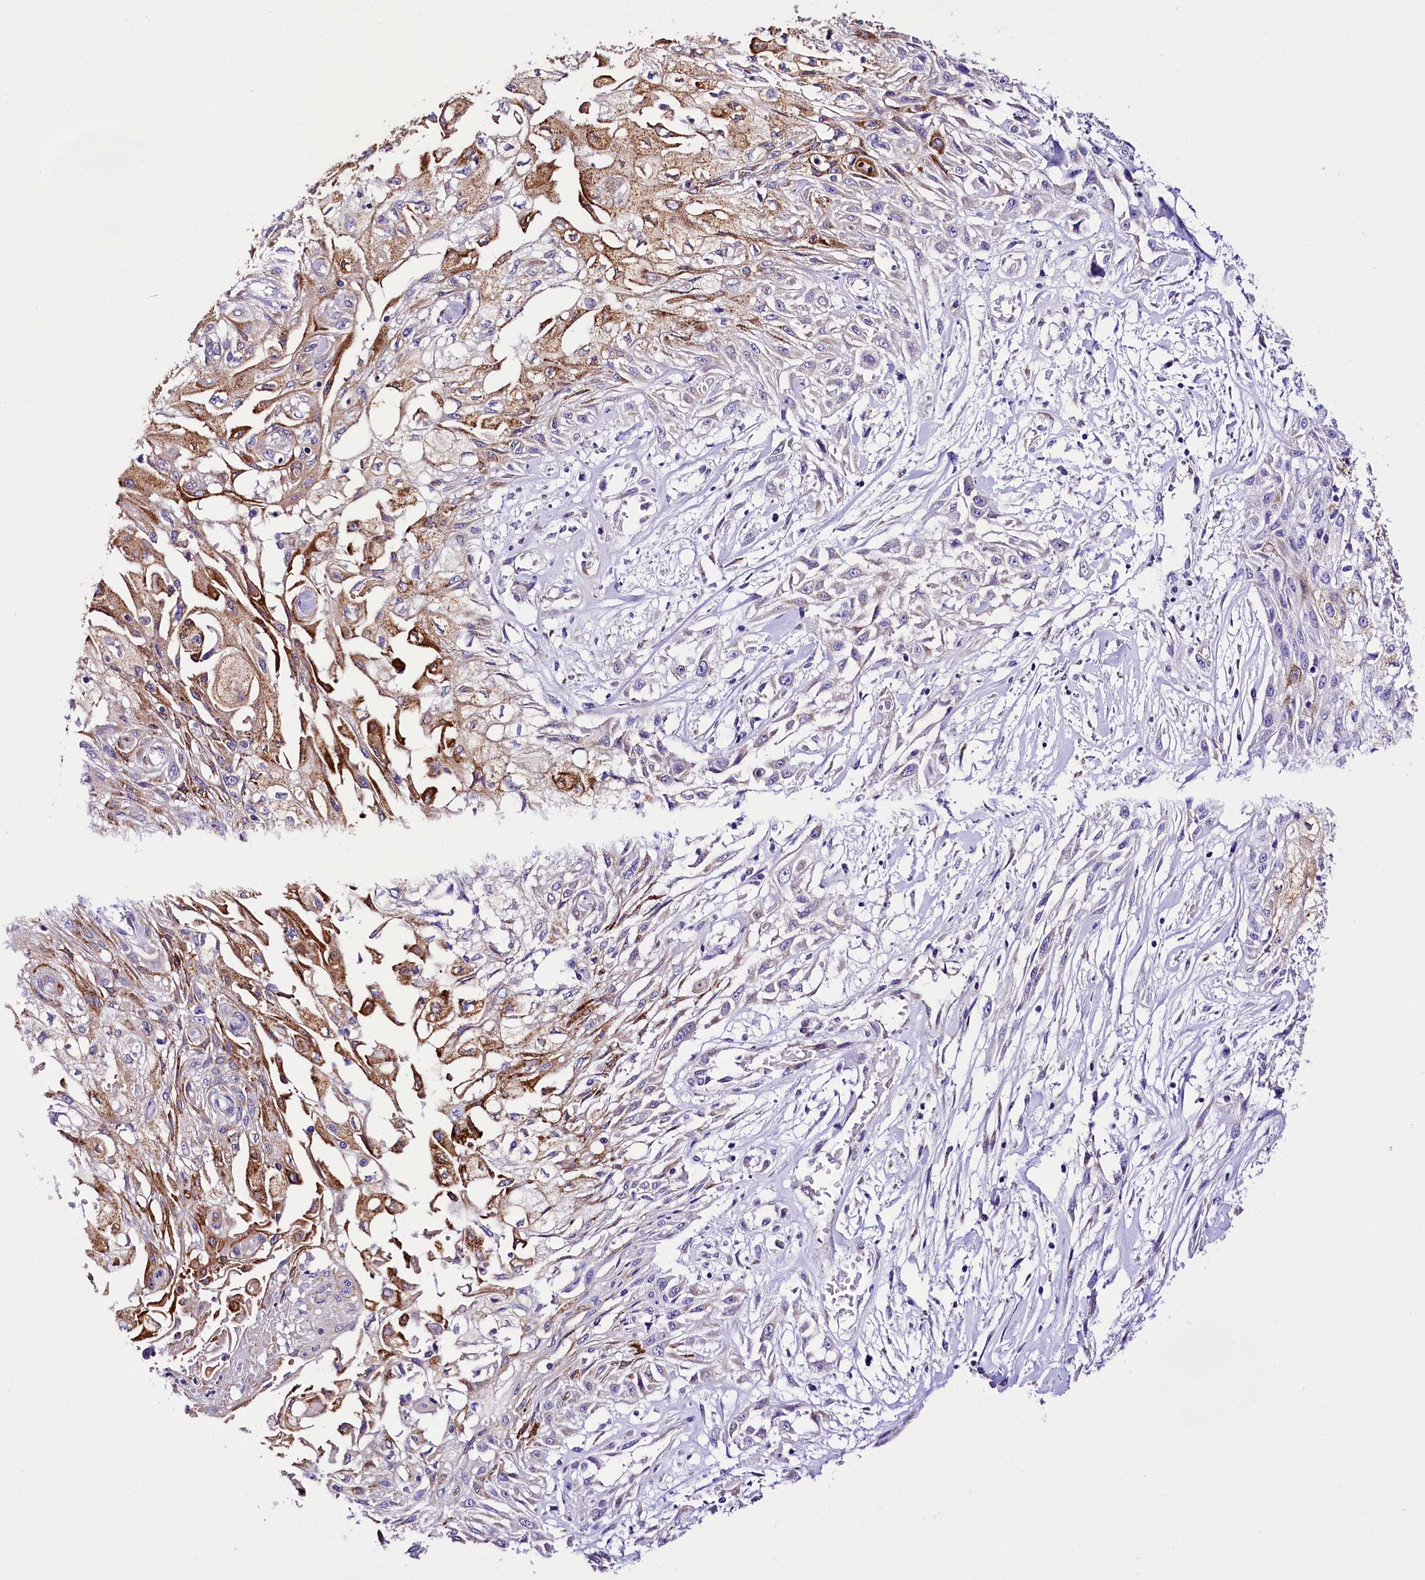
{"staining": {"intensity": "moderate", "quantity": "25%-75%", "location": "cytoplasmic/membranous"}, "tissue": "skin cancer", "cell_type": "Tumor cells", "image_type": "cancer", "snomed": [{"axis": "morphology", "description": "Squamous cell carcinoma, NOS"}, {"axis": "morphology", "description": "Squamous cell carcinoma, metastatic, NOS"}, {"axis": "topography", "description": "Skin"}, {"axis": "topography", "description": "Lymph node"}], "caption": "Moderate cytoplasmic/membranous staining for a protein is seen in approximately 25%-75% of tumor cells of skin metastatic squamous cell carcinoma using immunohistochemistry.", "gene": "A2ML1", "patient": {"sex": "male", "age": 75}}